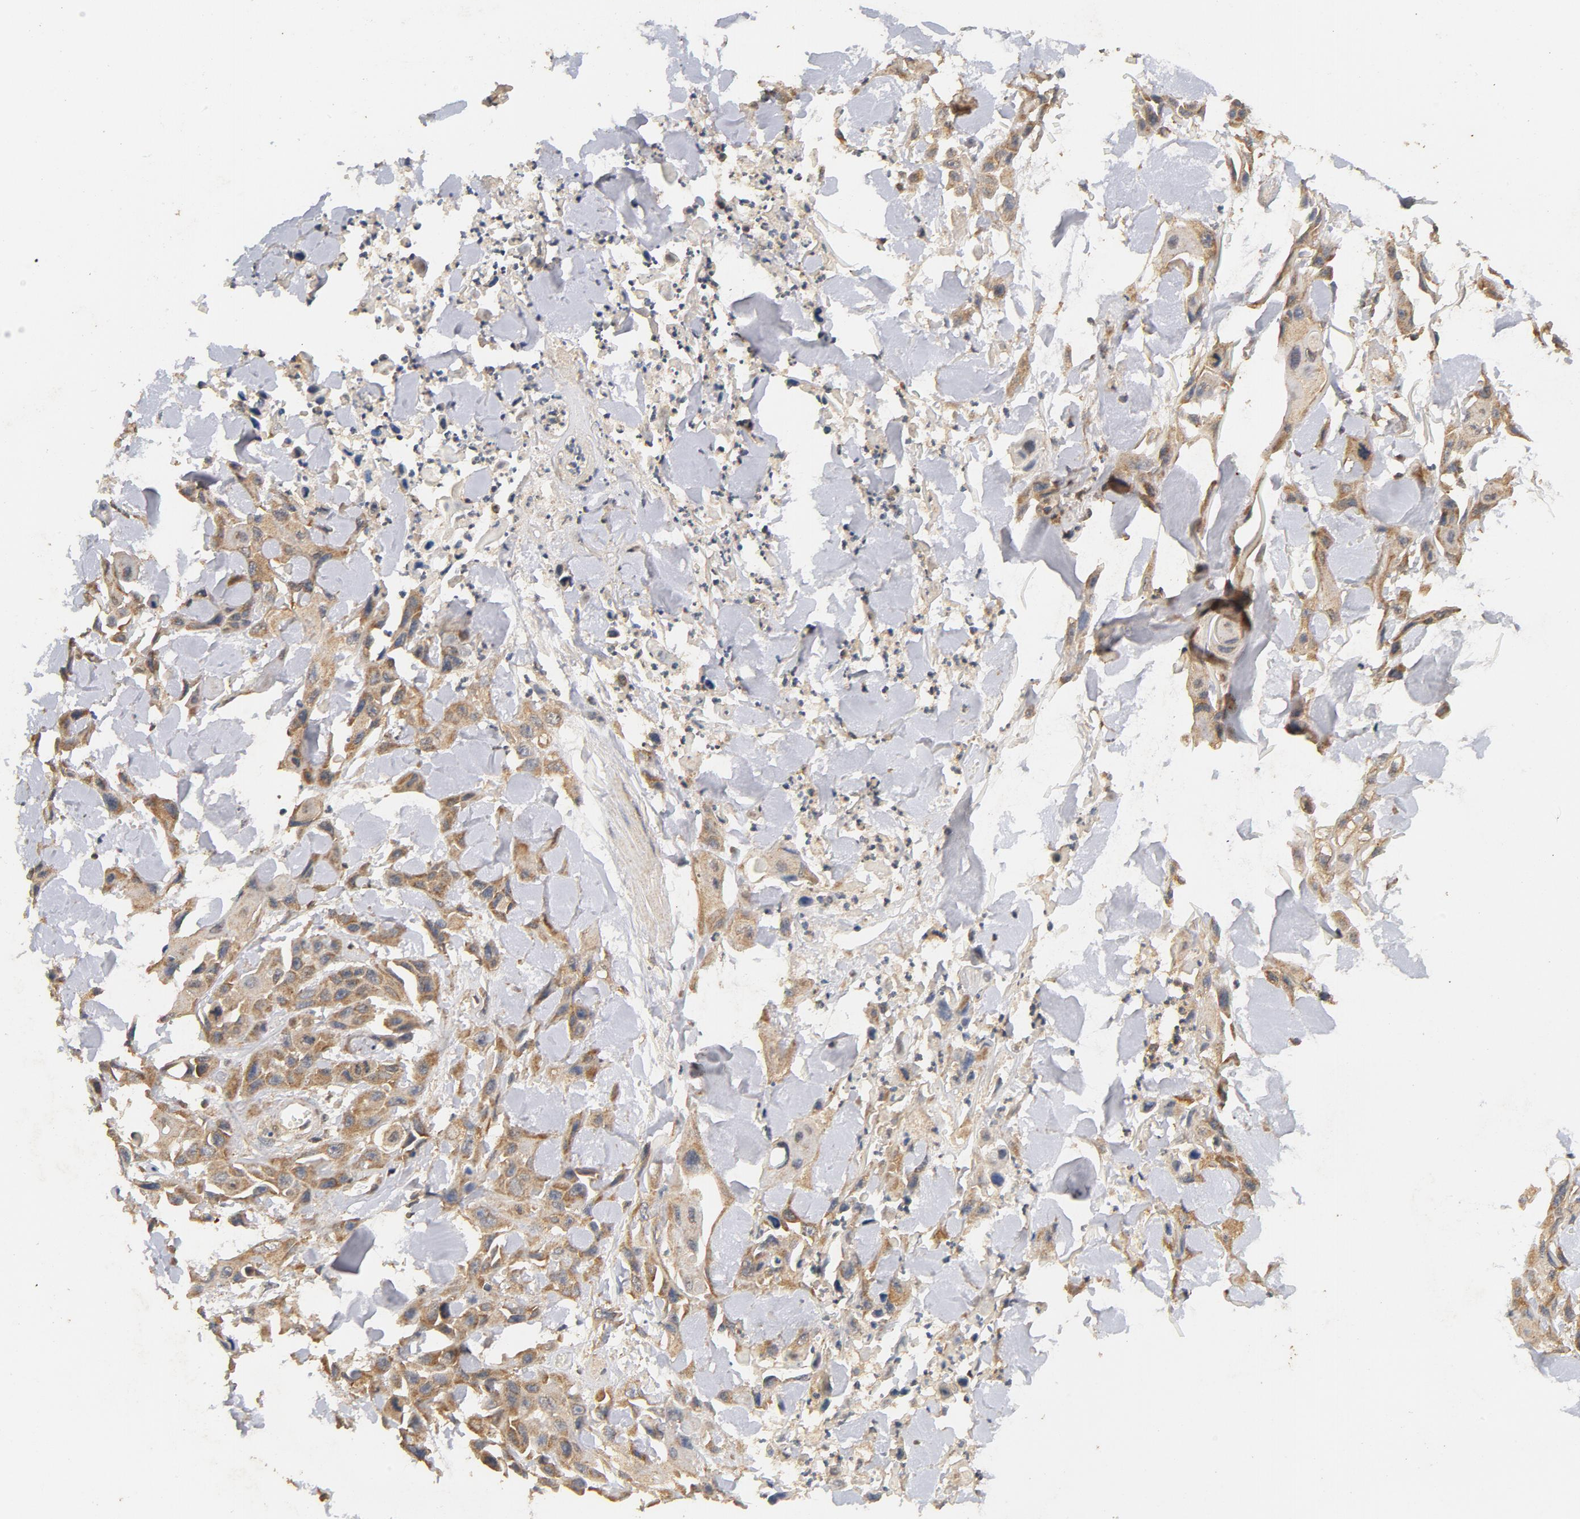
{"staining": {"intensity": "moderate", "quantity": ">75%", "location": "cytoplasmic/membranous"}, "tissue": "skin cancer", "cell_type": "Tumor cells", "image_type": "cancer", "snomed": [{"axis": "morphology", "description": "Basal cell carcinoma"}, {"axis": "topography", "description": "Skin"}], "caption": "Basal cell carcinoma (skin) stained with a protein marker demonstrates moderate staining in tumor cells.", "gene": "DDX6", "patient": {"sex": "female", "age": 84}}